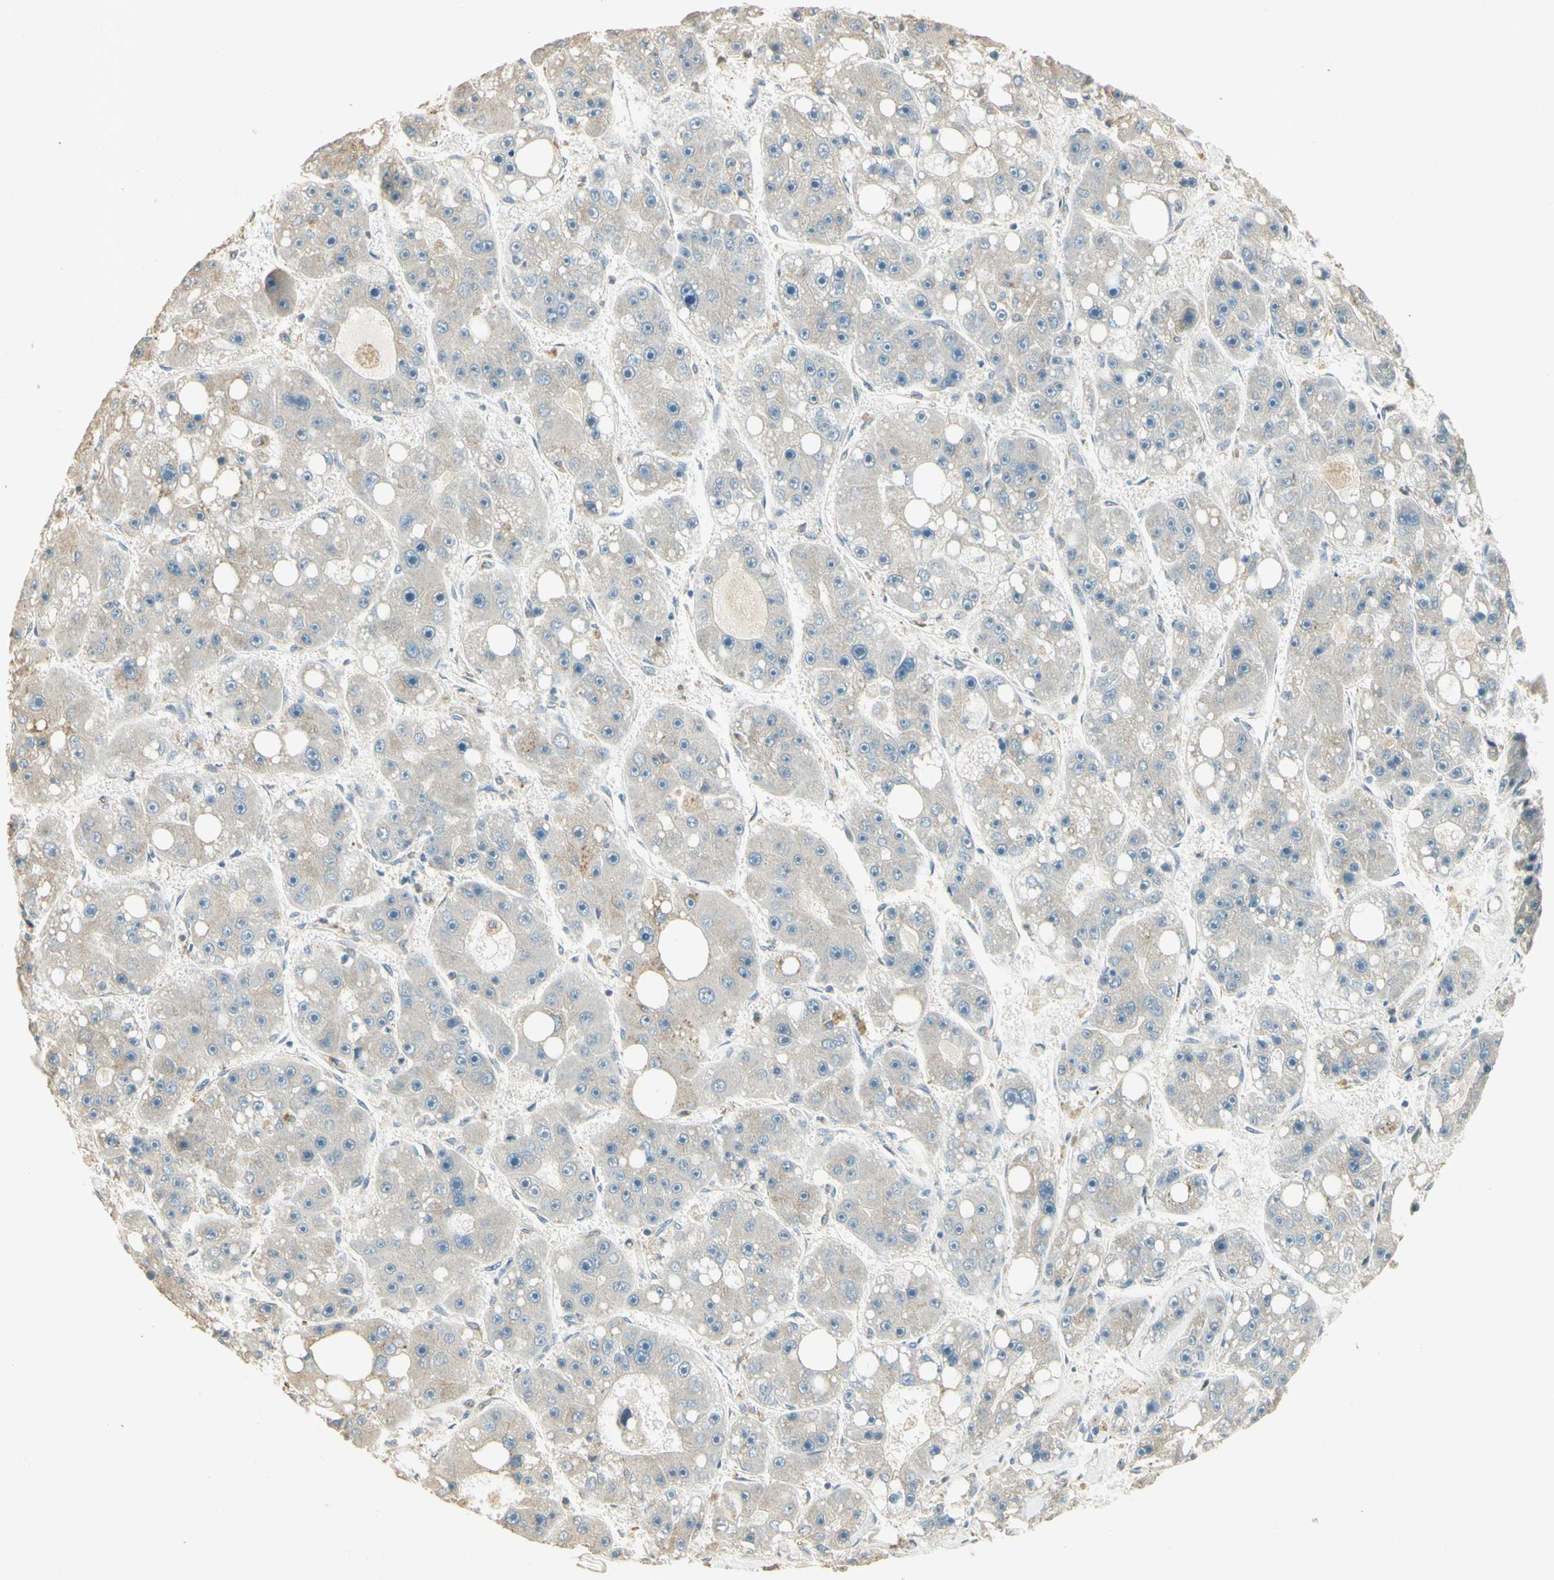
{"staining": {"intensity": "weak", "quantity": "25%-75%", "location": "cytoplasmic/membranous"}, "tissue": "liver cancer", "cell_type": "Tumor cells", "image_type": "cancer", "snomed": [{"axis": "morphology", "description": "Carcinoma, Hepatocellular, NOS"}, {"axis": "topography", "description": "Liver"}], "caption": "This photomicrograph displays liver cancer (hepatocellular carcinoma) stained with immunohistochemistry to label a protein in brown. The cytoplasmic/membranous of tumor cells show weak positivity for the protein. Nuclei are counter-stained blue.", "gene": "UXS1", "patient": {"sex": "female", "age": 61}}